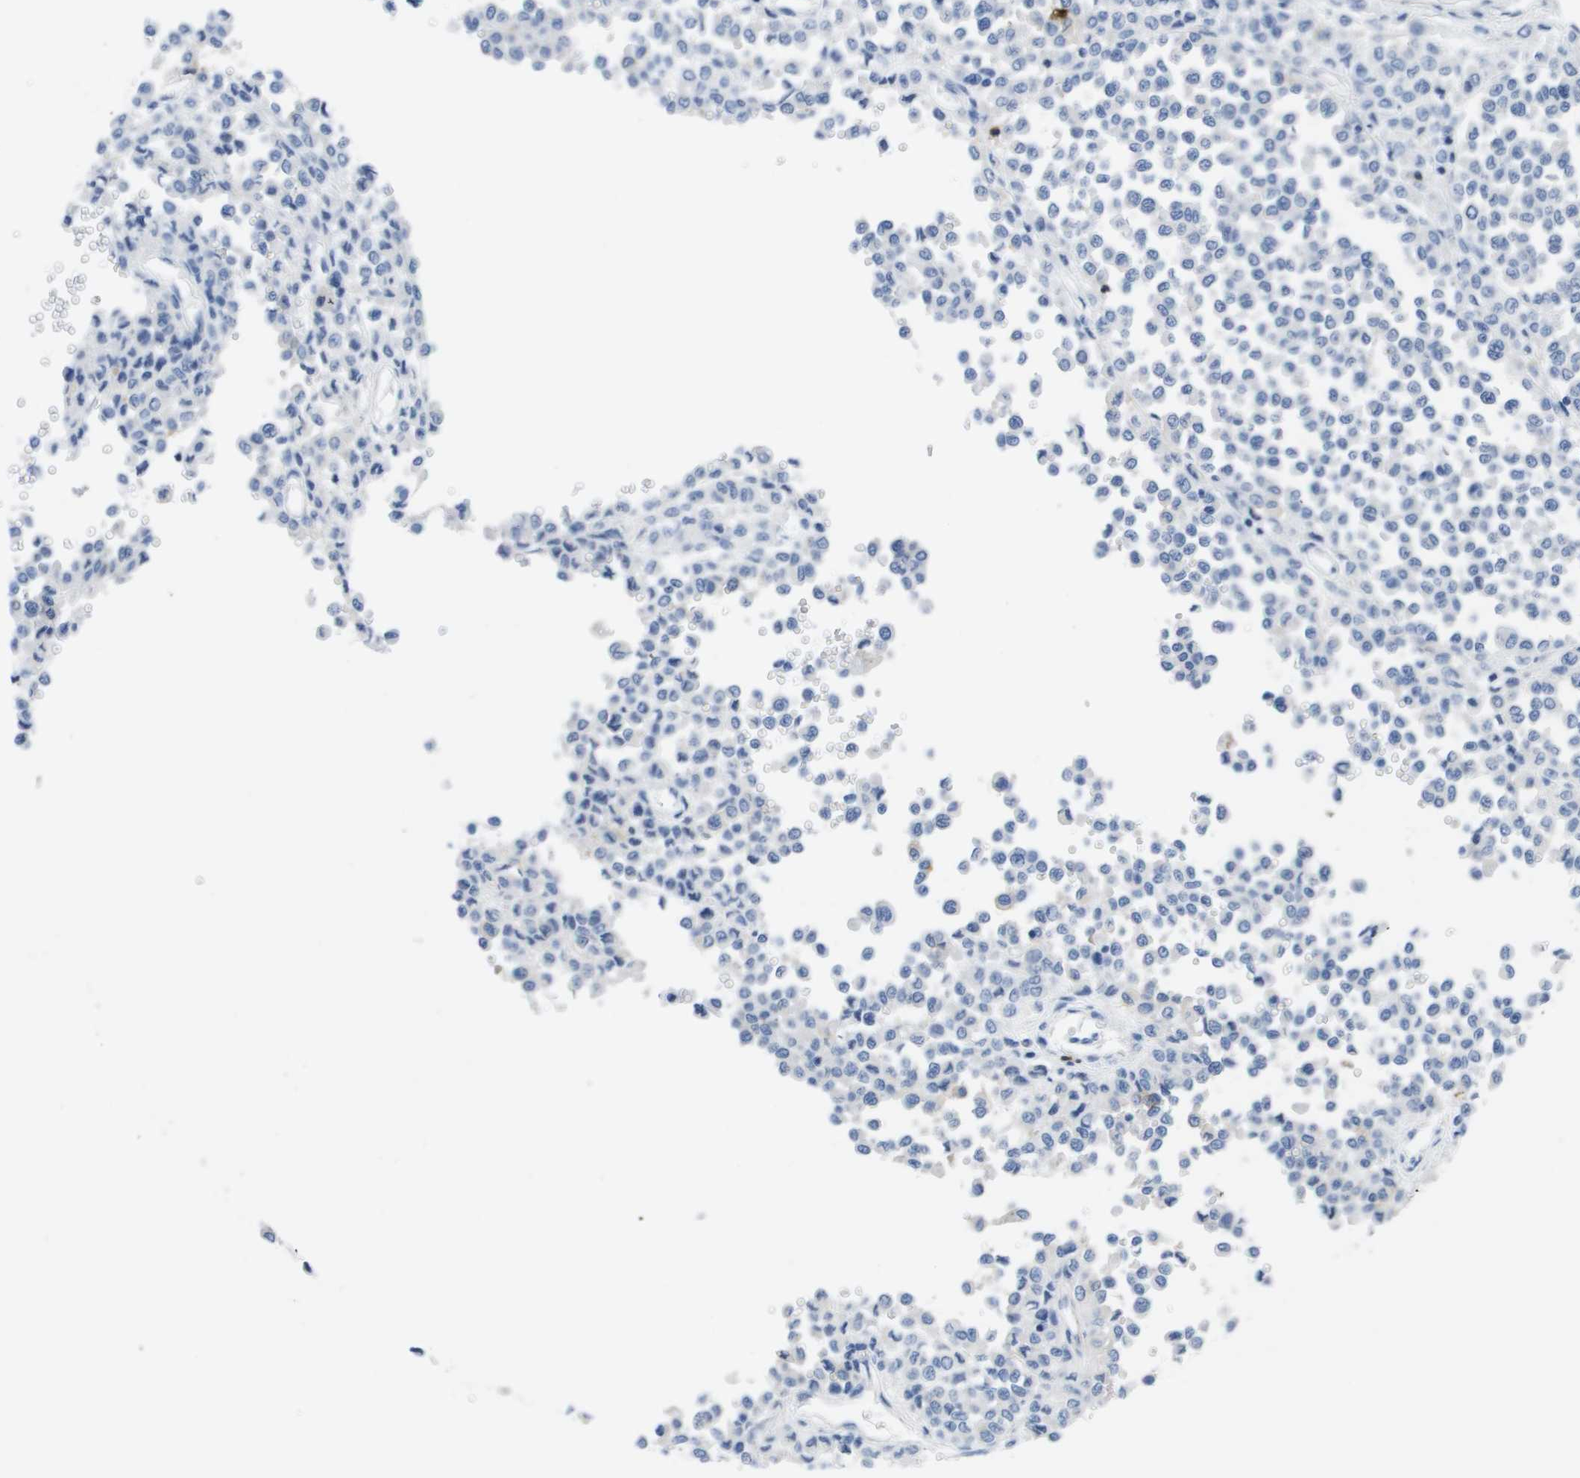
{"staining": {"intensity": "negative", "quantity": "none", "location": "none"}, "tissue": "melanoma", "cell_type": "Tumor cells", "image_type": "cancer", "snomed": [{"axis": "morphology", "description": "Malignant melanoma, Metastatic site"}, {"axis": "topography", "description": "Pancreas"}], "caption": "Malignant melanoma (metastatic site) was stained to show a protein in brown. There is no significant staining in tumor cells.", "gene": "MS4A1", "patient": {"sex": "female", "age": 30}}